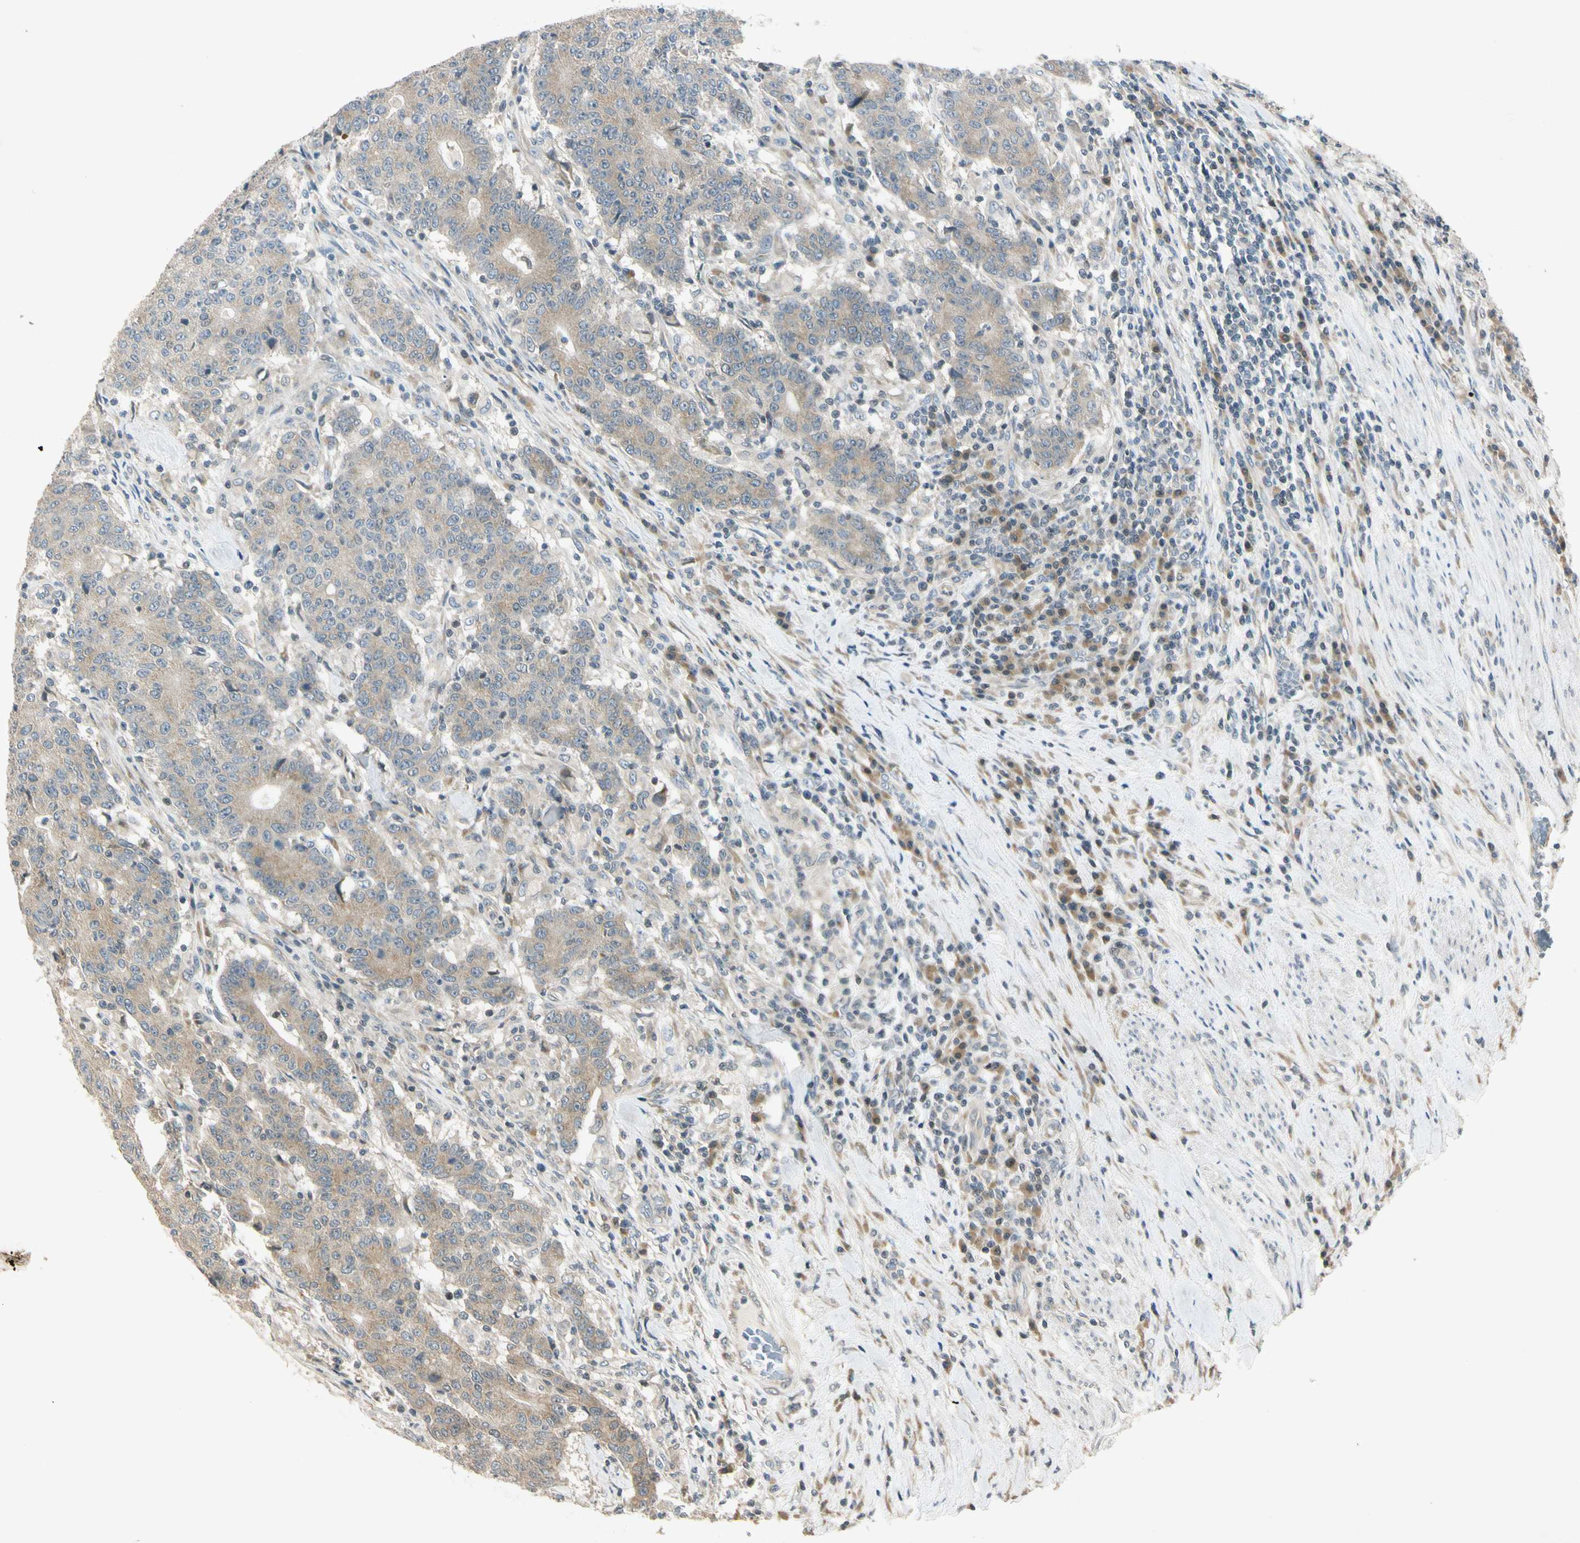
{"staining": {"intensity": "weak", "quantity": ">75%", "location": "cytoplasmic/membranous"}, "tissue": "colorectal cancer", "cell_type": "Tumor cells", "image_type": "cancer", "snomed": [{"axis": "morphology", "description": "Normal tissue, NOS"}, {"axis": "morphology", "description": "Adenocarcinoma, NOS"}, {"axis": "topography", "description": "Colon"}], "caption": "Immunohistochemistry (IHC) histopathology image of neoplastic tissue: human colorectal cancer stained using immunohistochemistry (IHC) displays low levels of weak protein expression localized specifically in the cytoplasmic/membranous of tumor cells, appearing as a cytoplasmic/membranous brown color.", "gene": "RPS6KB2", "patient": {"sex": "female", "age": 75}}